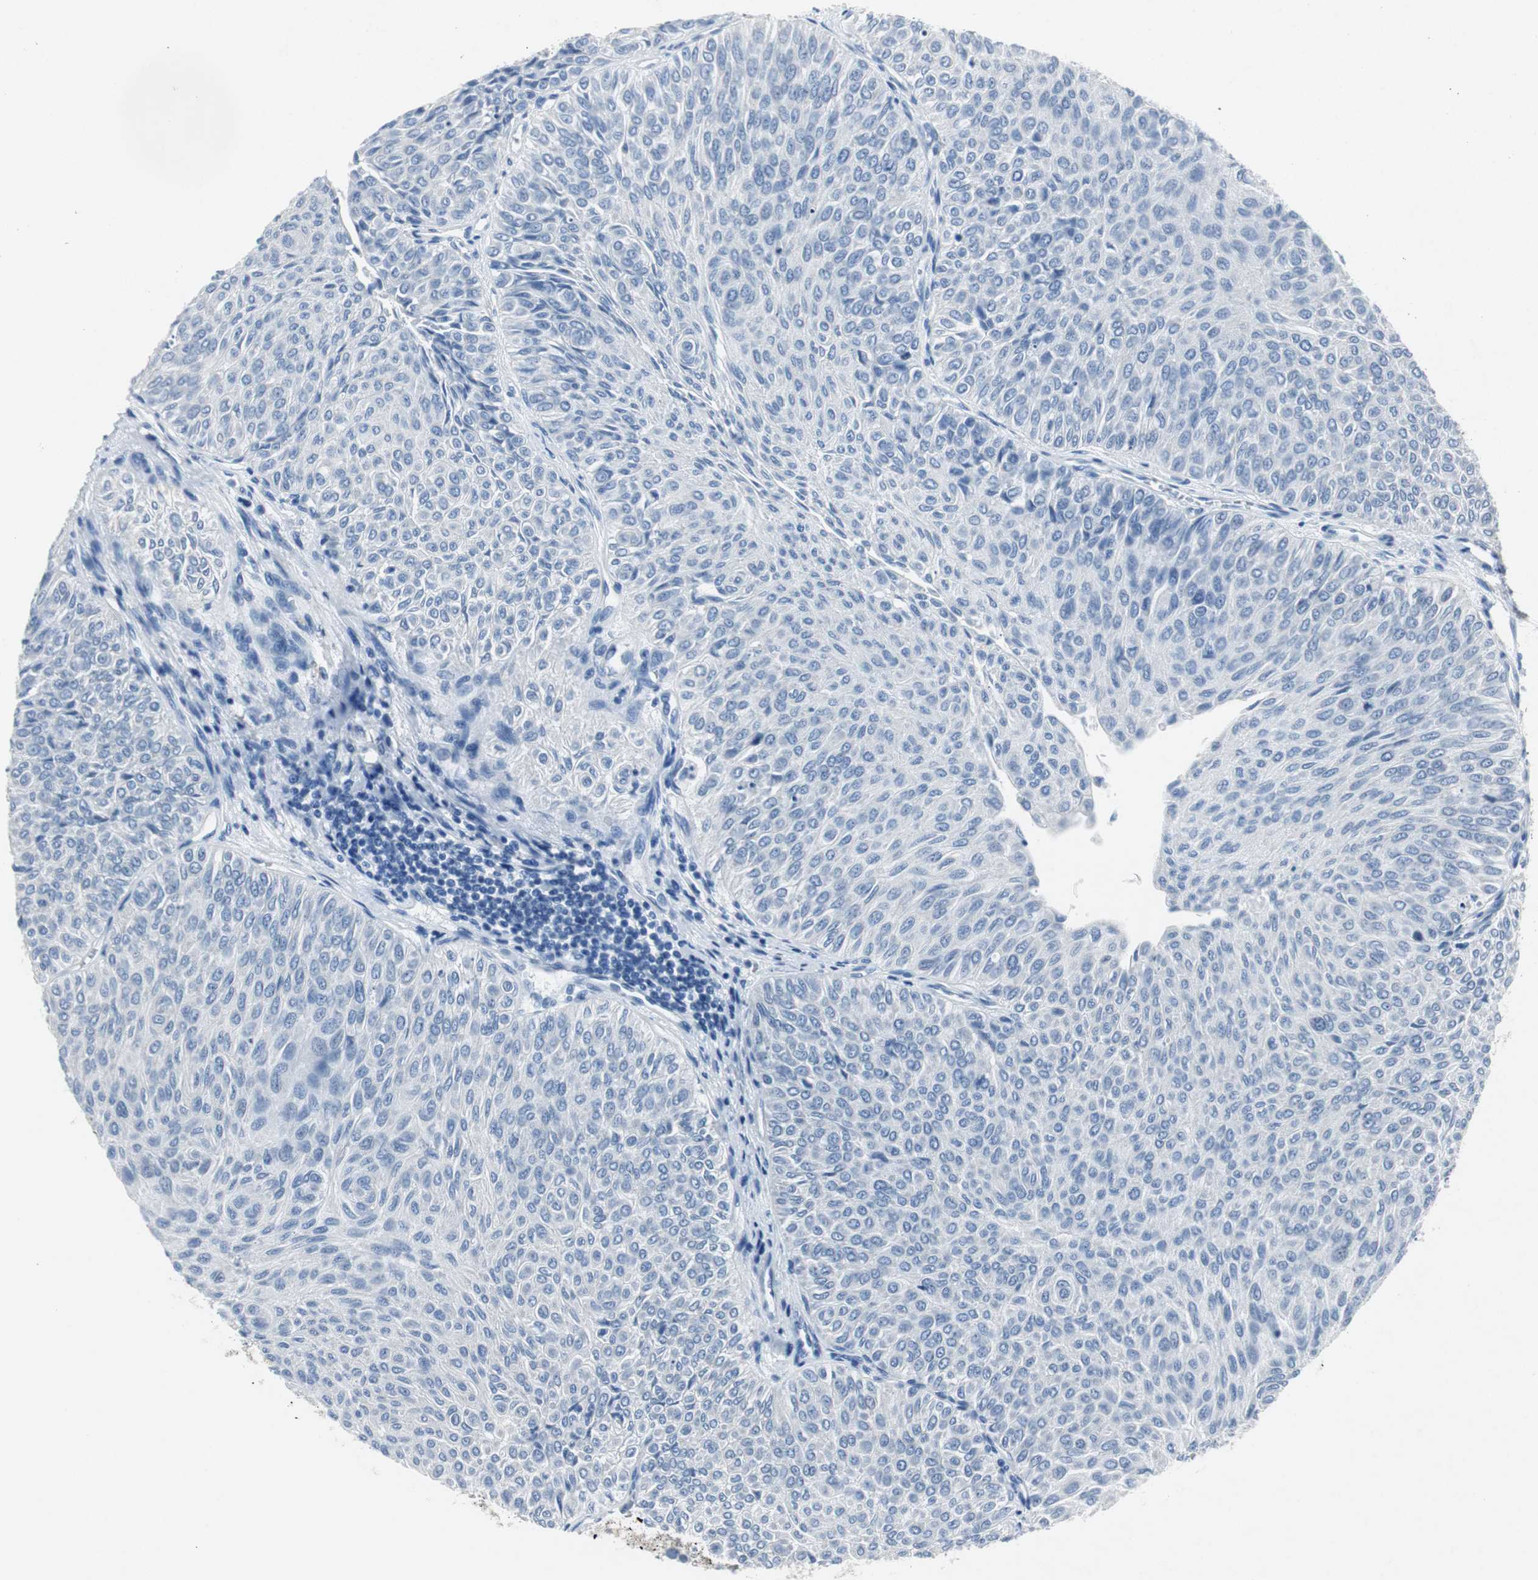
{"staining": {"intensity": "negative", "quantity": "none", "location": "none"}, "tissue": "urothelial cancer", "cell_type": "Tumor cells", "image_type": "cancer", "snomed": [{"axis": "morphology", "description": "Urothelial carcinoma, Low grade"}, {"axis": "topography", "description": "Urinary bladder"}], "caption": "A histopathology image of human urothelial carcinoma (low-grade) is negative for staining in tumor cells.", "gene": "LRP2", "patient": {"sex": "male", "age": 78}}